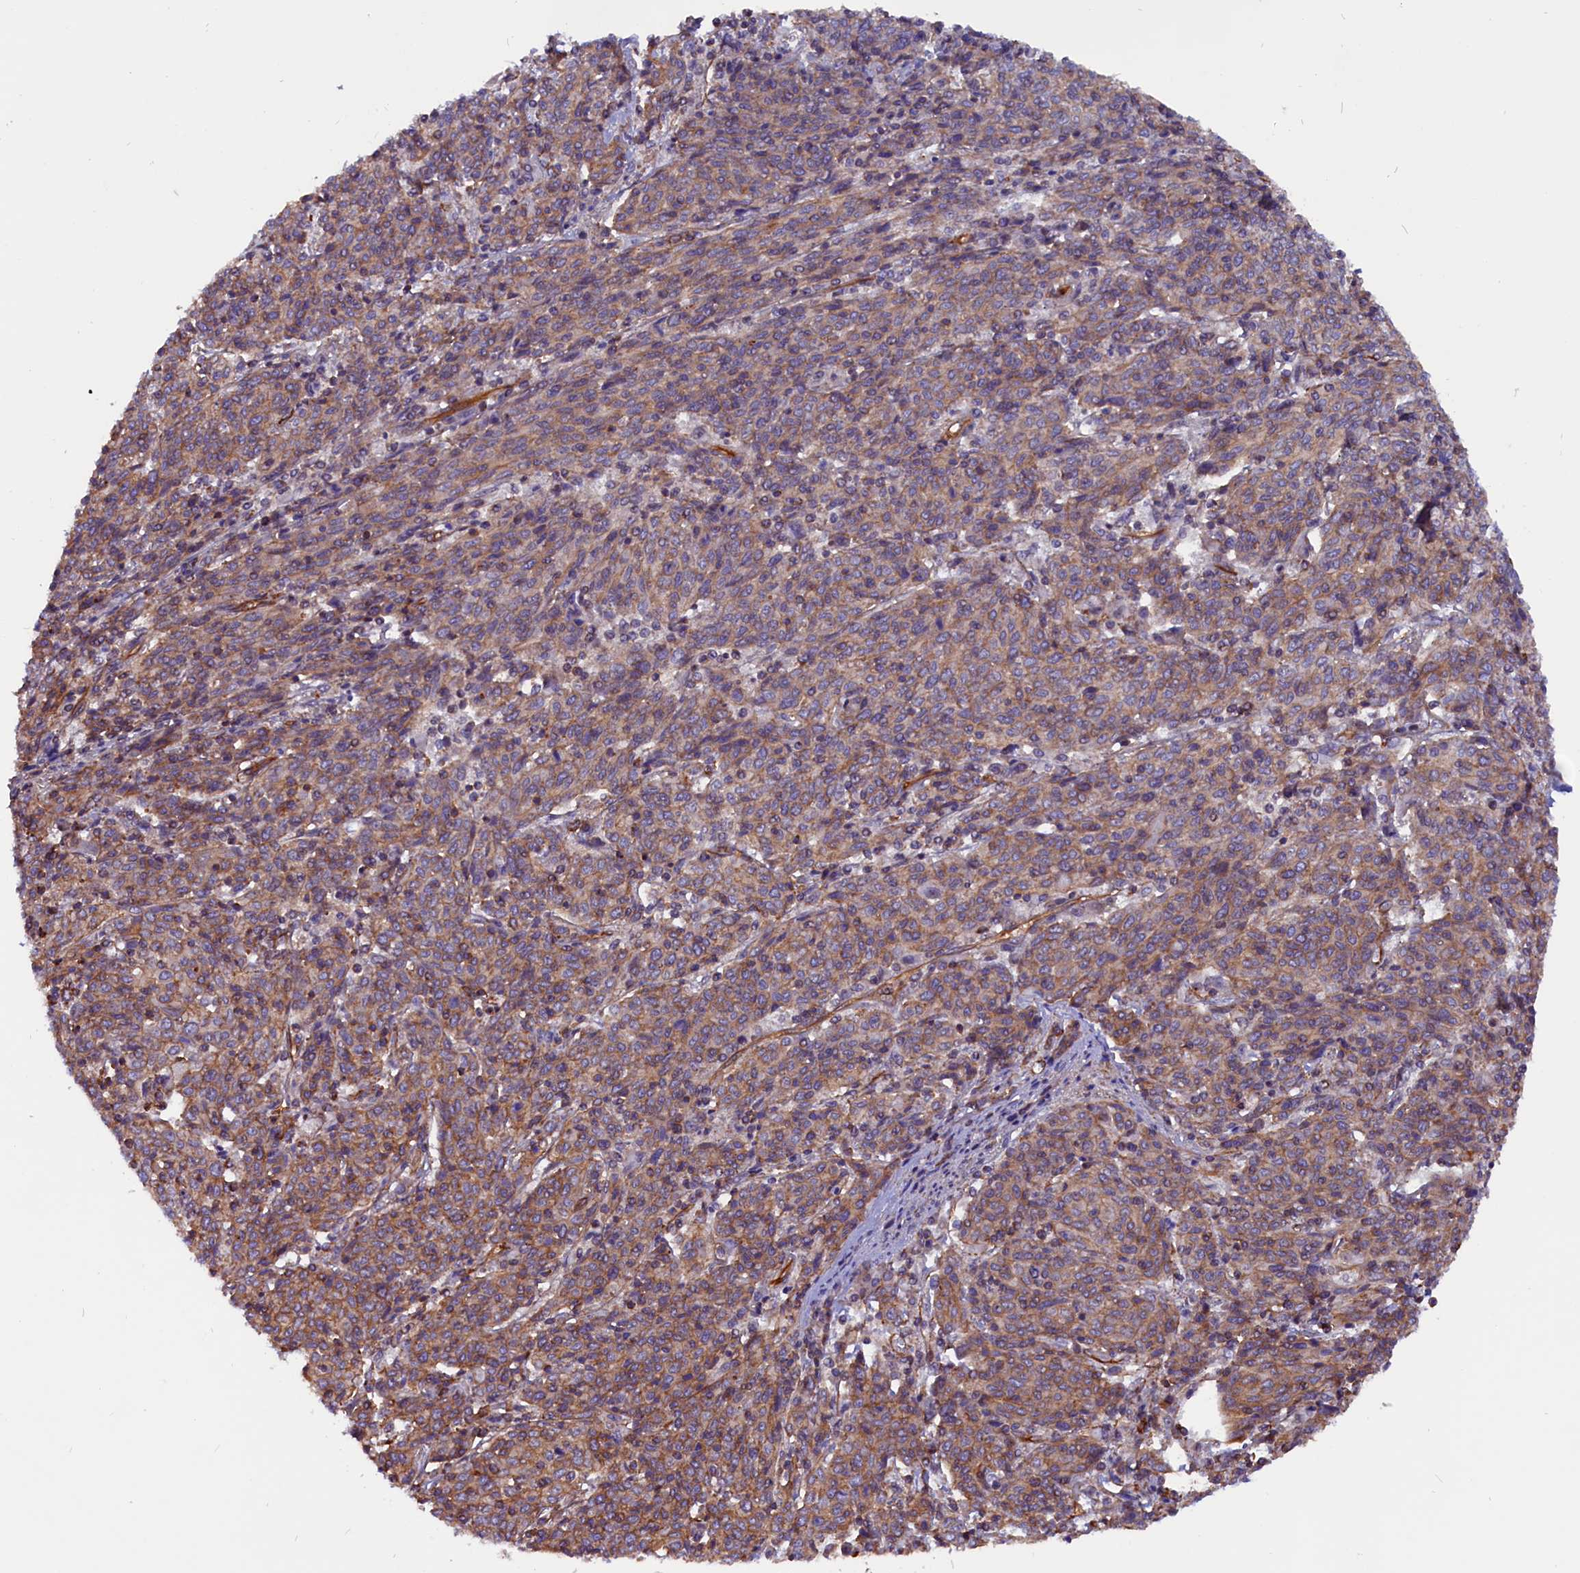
{"staining": {"intensity": "moderate", "quantity": ">75%", "location": "cytoplasmic/membranous"}, "tissue": "cervical cancer", "cell_type": "Tumor cells", "image_type": "cancer", "snomed": [{"axis": "morphology", "description": "Squamous cell carcinoma, NOS"}, {"axis": "topography", "description": "Cervix"}], "caption": "Squamous cell carcinoma (cervical) stained with immunohistochemistry (IHC) exhibits moderate cytoplasmic/membranous positivity in about >75% of tumor cells.", "gene": "ZNF749", "patient": {"sex": "female", "age": 67}}